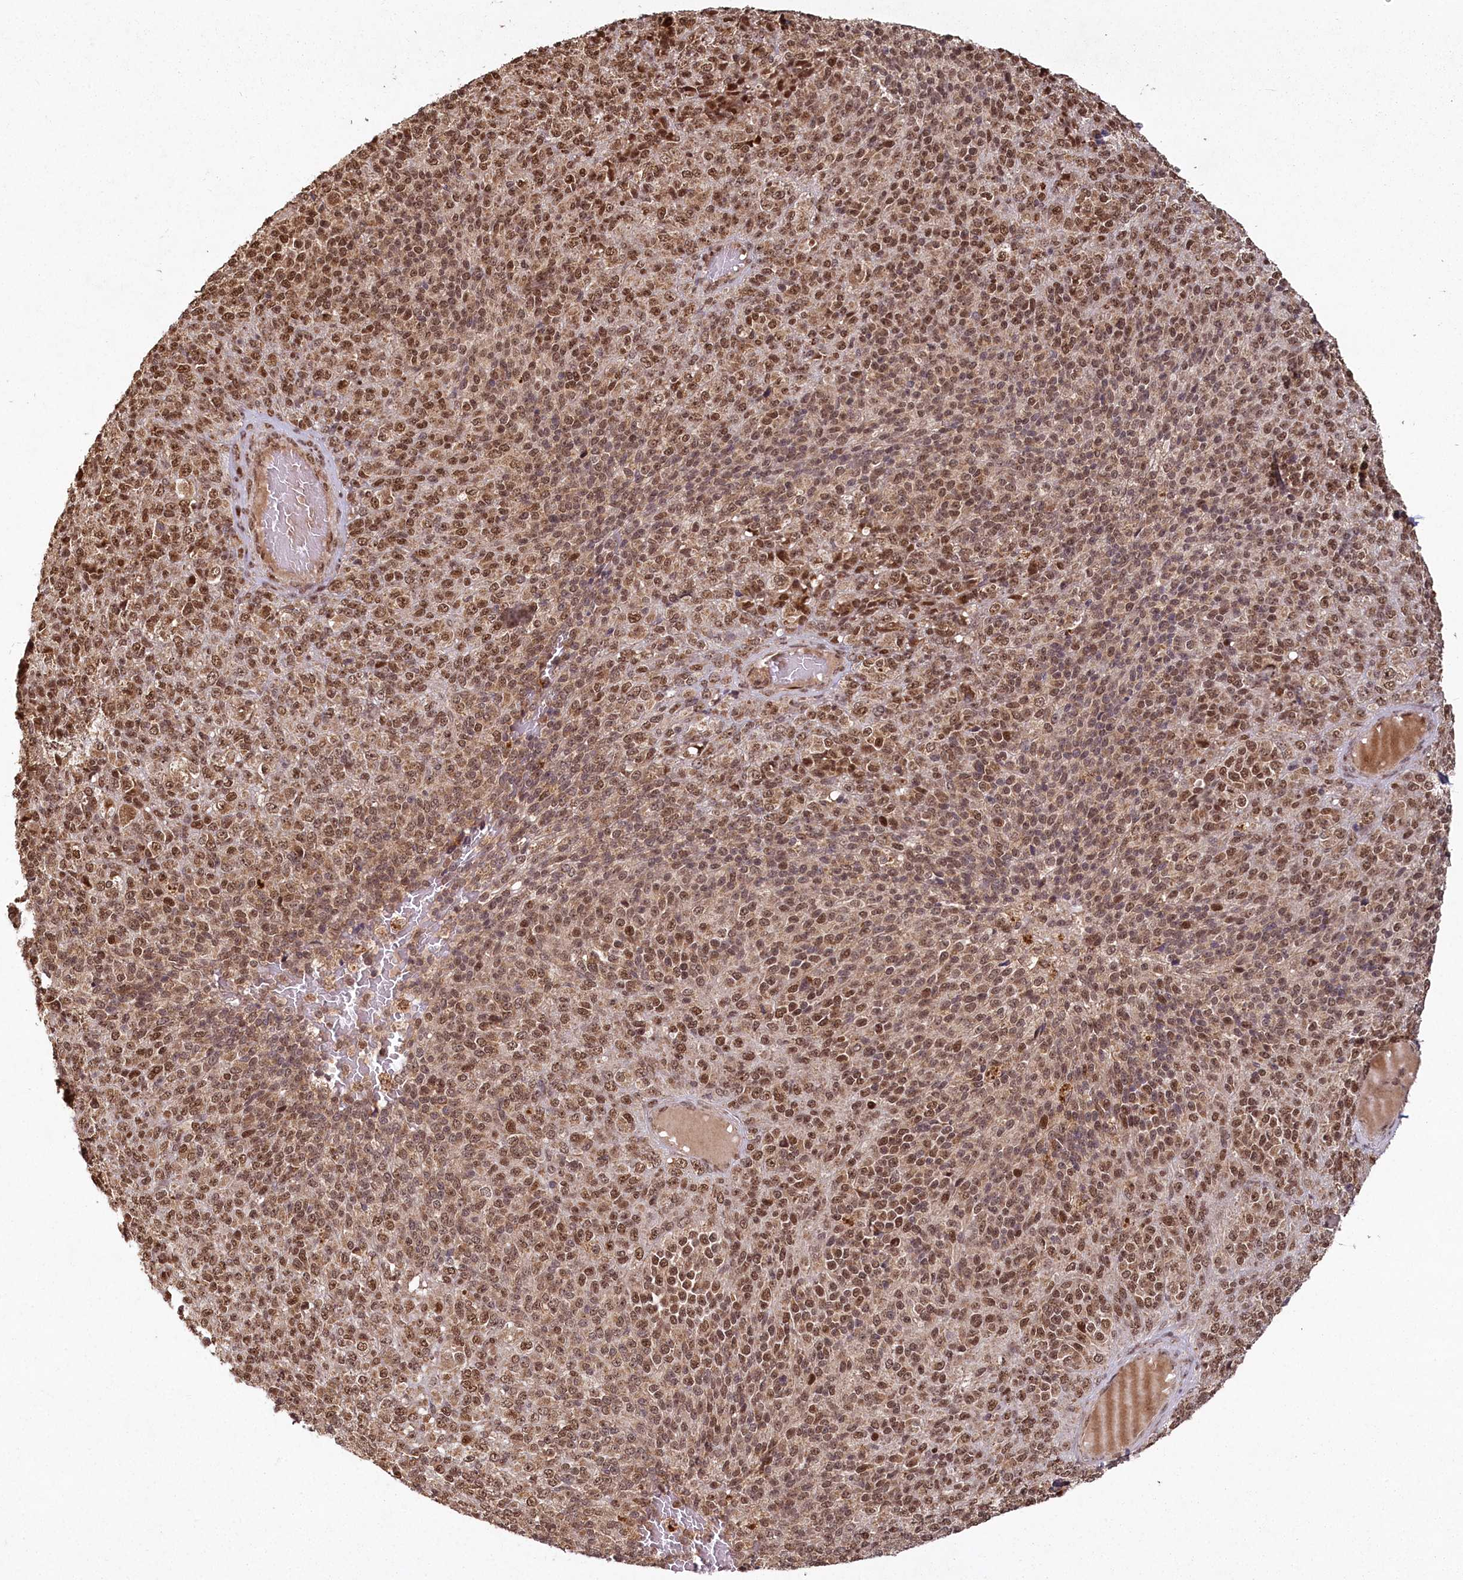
{"staining": {"intensity": "strong", "quantity": ">75%", "location": "cytoplasmic/membranous,nuclear"}, "tissue": "melanoma", "cell_type": "Tumor cells", "image_type": "cancer", "snomed": [{"axis": "morphology", "description": "Malignant melanoma, Metastatic site"}, {"axis": "topography", "description": "Brain"}], "caption": "A brown stain highlights strong cytoplasmic/membranous and nuclear staining of a protein in melanoma tumor cells.", "gene": "MICU1", "patient": {"sex": "female", "age": 56}}